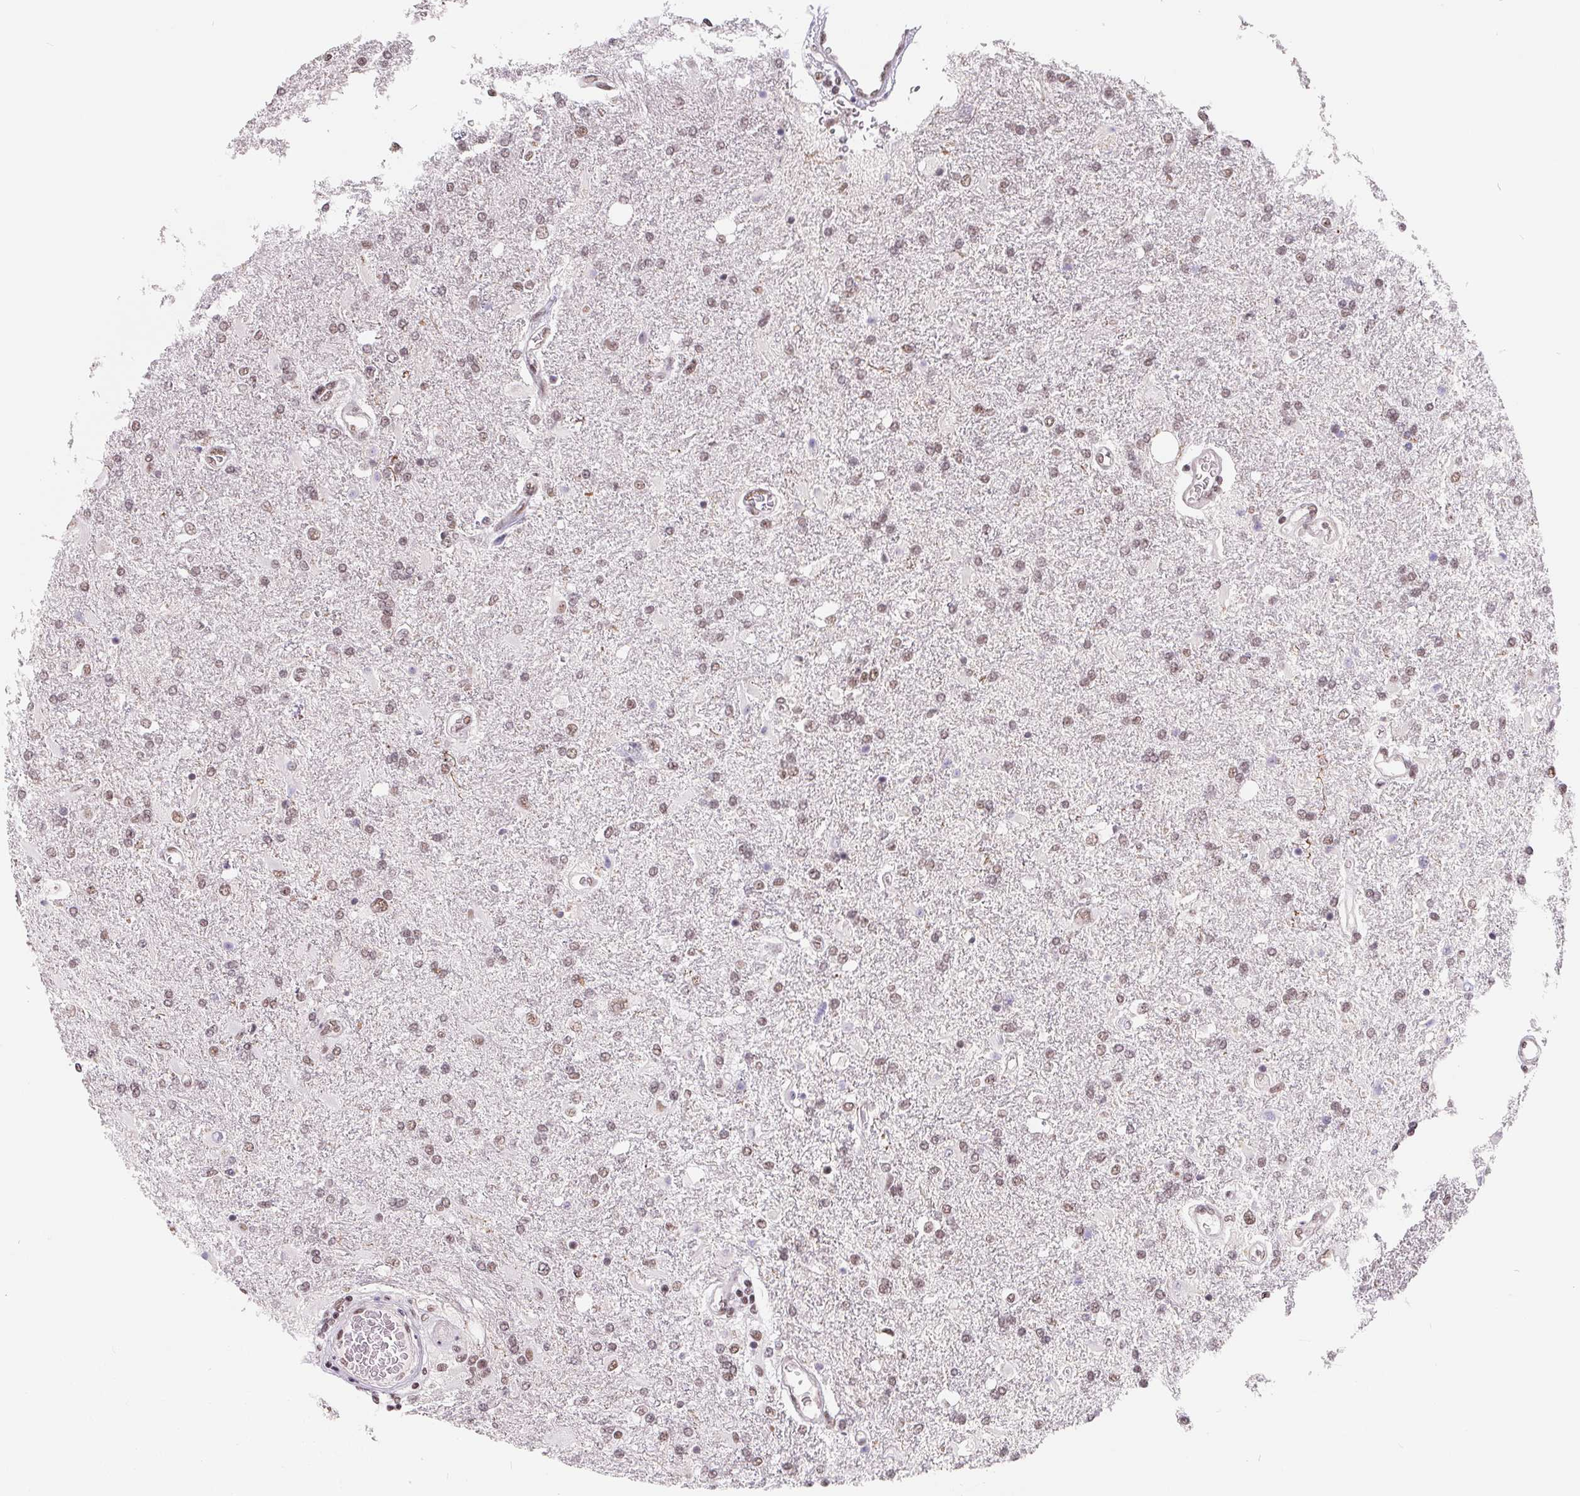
{"staining": {"intensity": "weak", "quantity": ">75%", "location": "nuclear"}, "tissue": "glioma", "cell_type": "Tumor cells", "image_type": "cancer", "snomed": [{"axis": "morphology", "description": "Glioma, malignant, High grade"}, {"axis": "topography", "description": "Cerebral cortex"}], "caption": "An immunohistochemistry (IHC) micrograph of neoplastic tissue is shown. Protein staining in brown shows weak nuclear positivity in malignant high-grade glioma within tumor cells.", "gene": "TCERG1", "patient": {"sex": "male", "age": 79}}